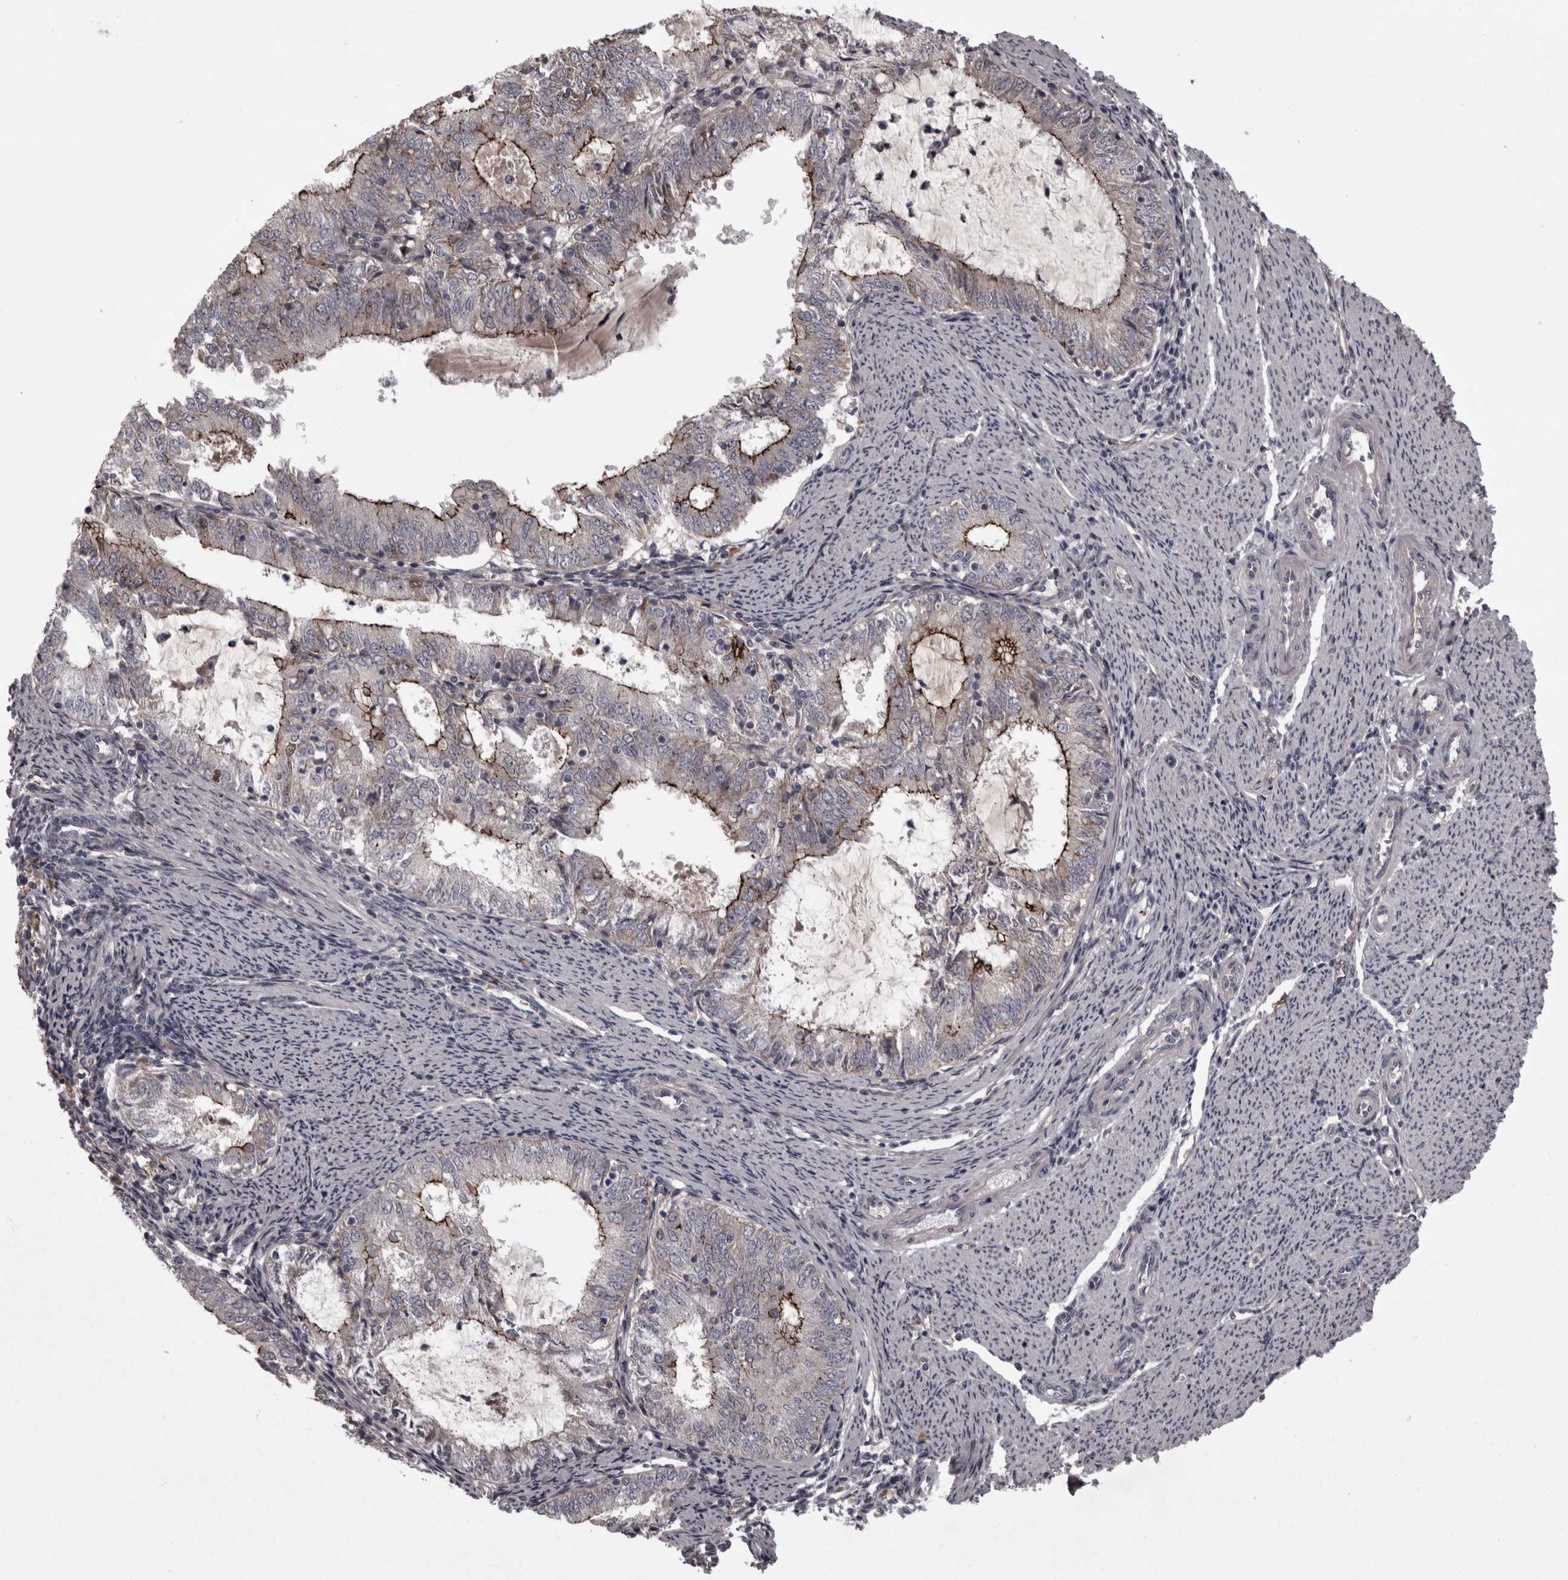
{"staining": {"intensity": "moderate", "quantity": "<25%", "location": "cytoplasmic/membranous"}, "tissue": "endometrial cancer", "cell_type": "Tumor cells", "image_type": "cancer", "snomed": [{"axis": "morphology", "description": "Adenocarcinoma, NOS"}, {"axis": "topography", "description": "Endometrium"}], "caption": "Approximately <25% of tumor cells in human endometrial adenocarcinoma exhibit moderate cytoplasmic/membranous protein staining as visualized by brown immunohistochemical staining.", "gene": "PCDH17", "patient": {"sex": "female", "age": 57}}